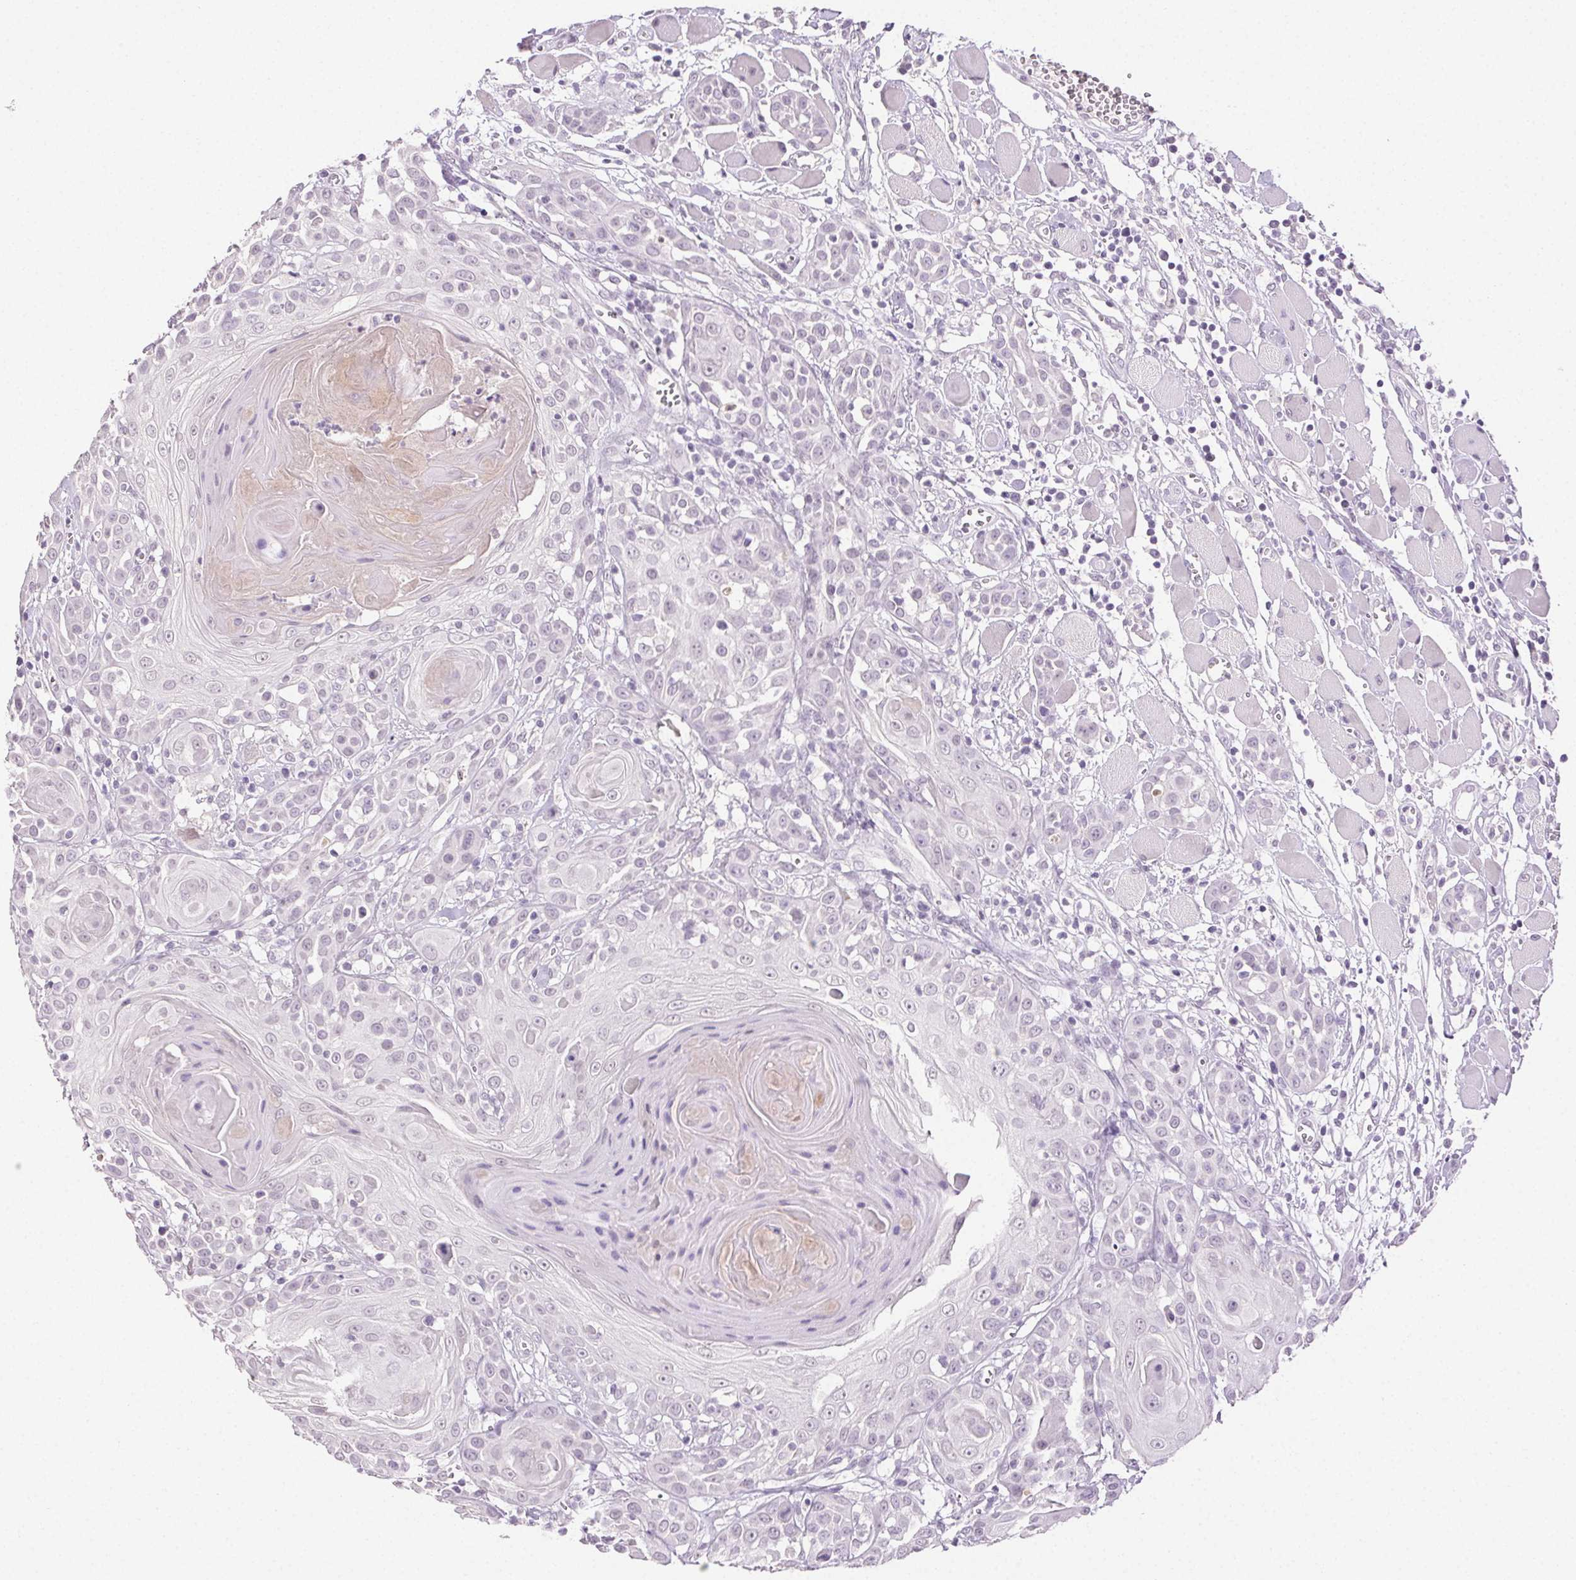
{"staining": {"intensity": "negative", "quantity": "none", "location": "none"}, "tissue": "head and neck cancer", "cell_type": "Tumor cells", "image_type": "cancer", "snomed": [{"axis": "morphology", "description": "Squamous cell carcinoma, NOS"}, {"axis": "topography", "description": "Head-Neck"}], "caption": "This is an IHC photomicrograph of human head and neck cancer (squamous cell carcinoma). There is no staining in tumor cells.", "gene": "CLDN10", "patient": {"sex": "female", "age": 80}}